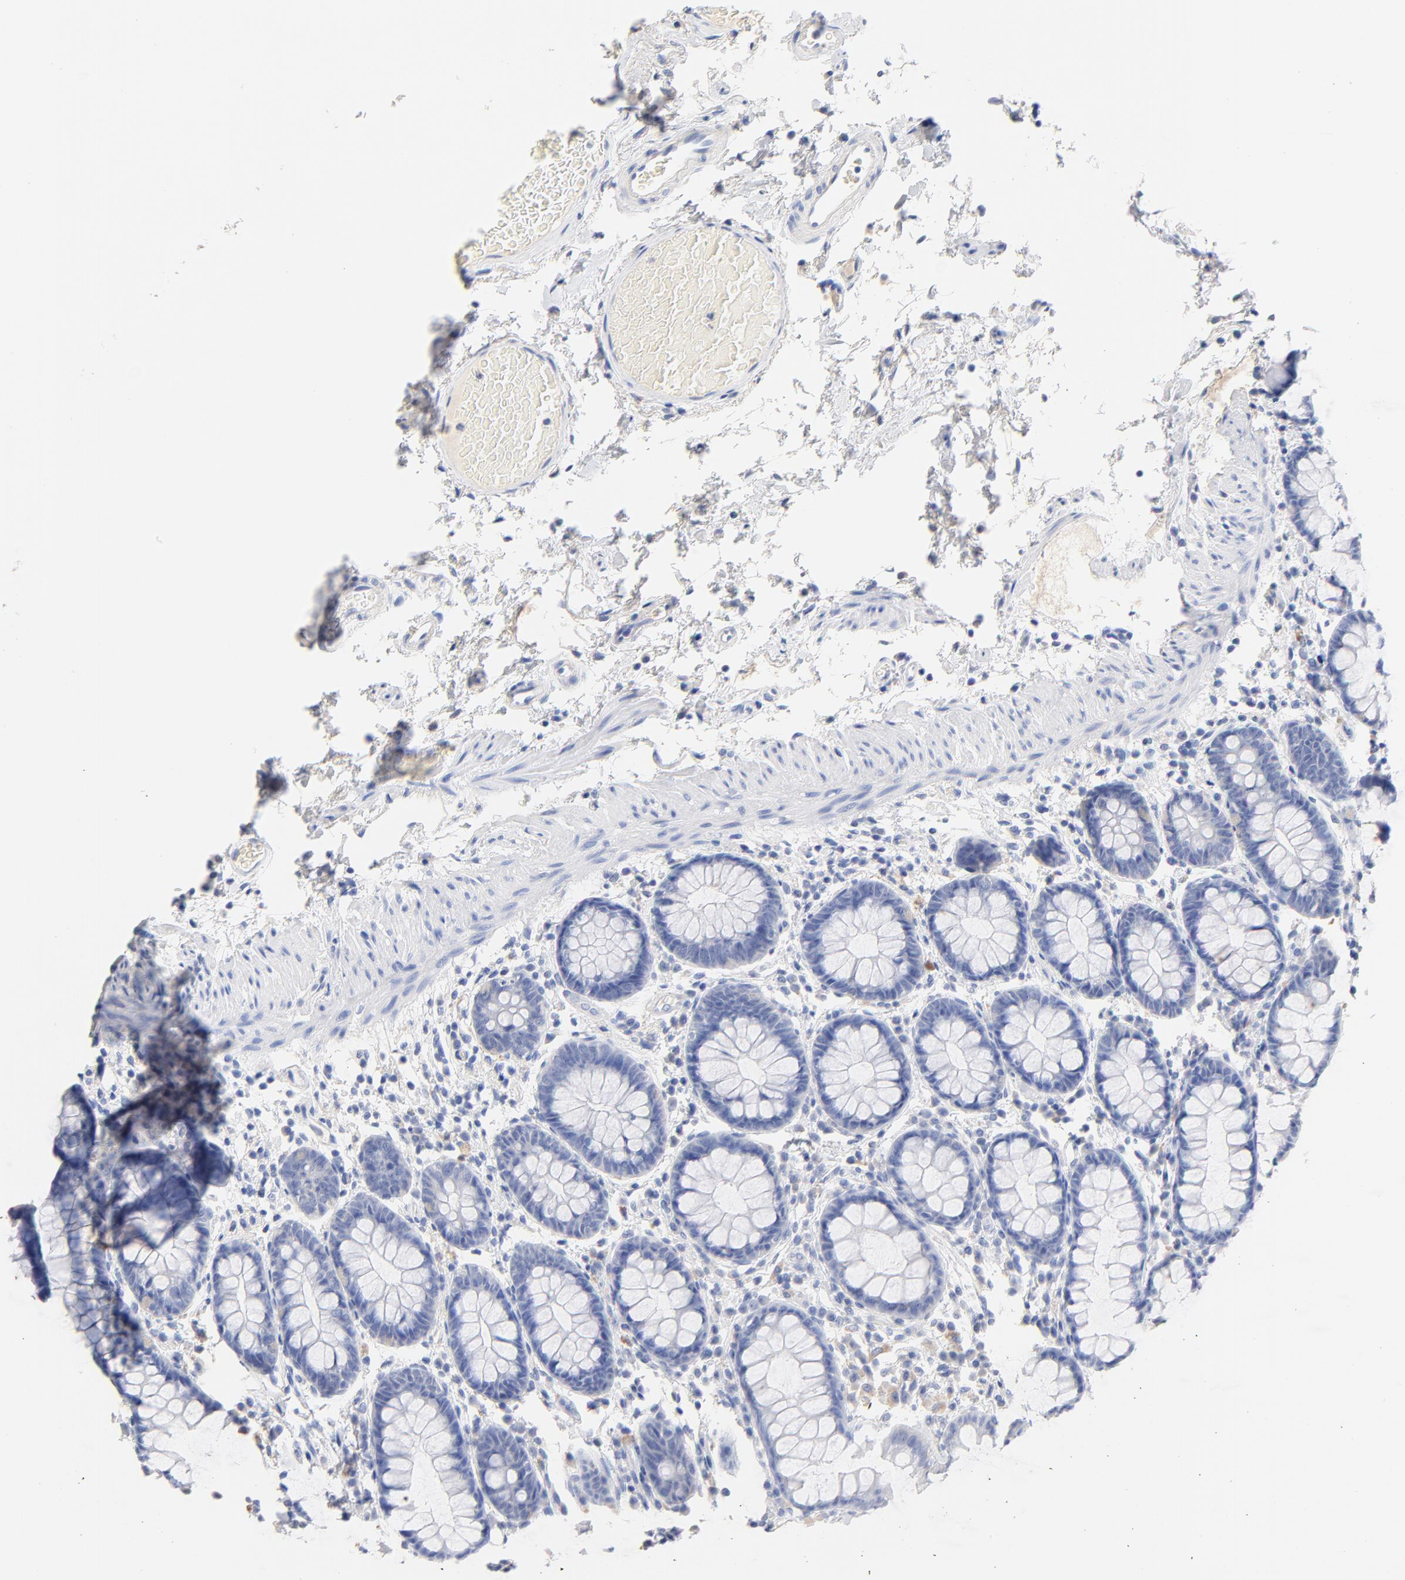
{"staining": {"intensity": "negative", "quantity": "none", "location": "none"}, "tissue": "rectum", "cell_type": "Glandular cells", "image_type": "normal", "snomed": [{"axis": "morphology", "description": "Normal tissue, NOS"}, {"axis": "topography", "description": "Rectum"}], "caption": "An immunohistochemistry (IHC) photomicrograph of benign rectum is shown. There is no staining in glandular cells of rectum.", "gene": "CPS1", "patient": {"sex": "male", "age": 92}}